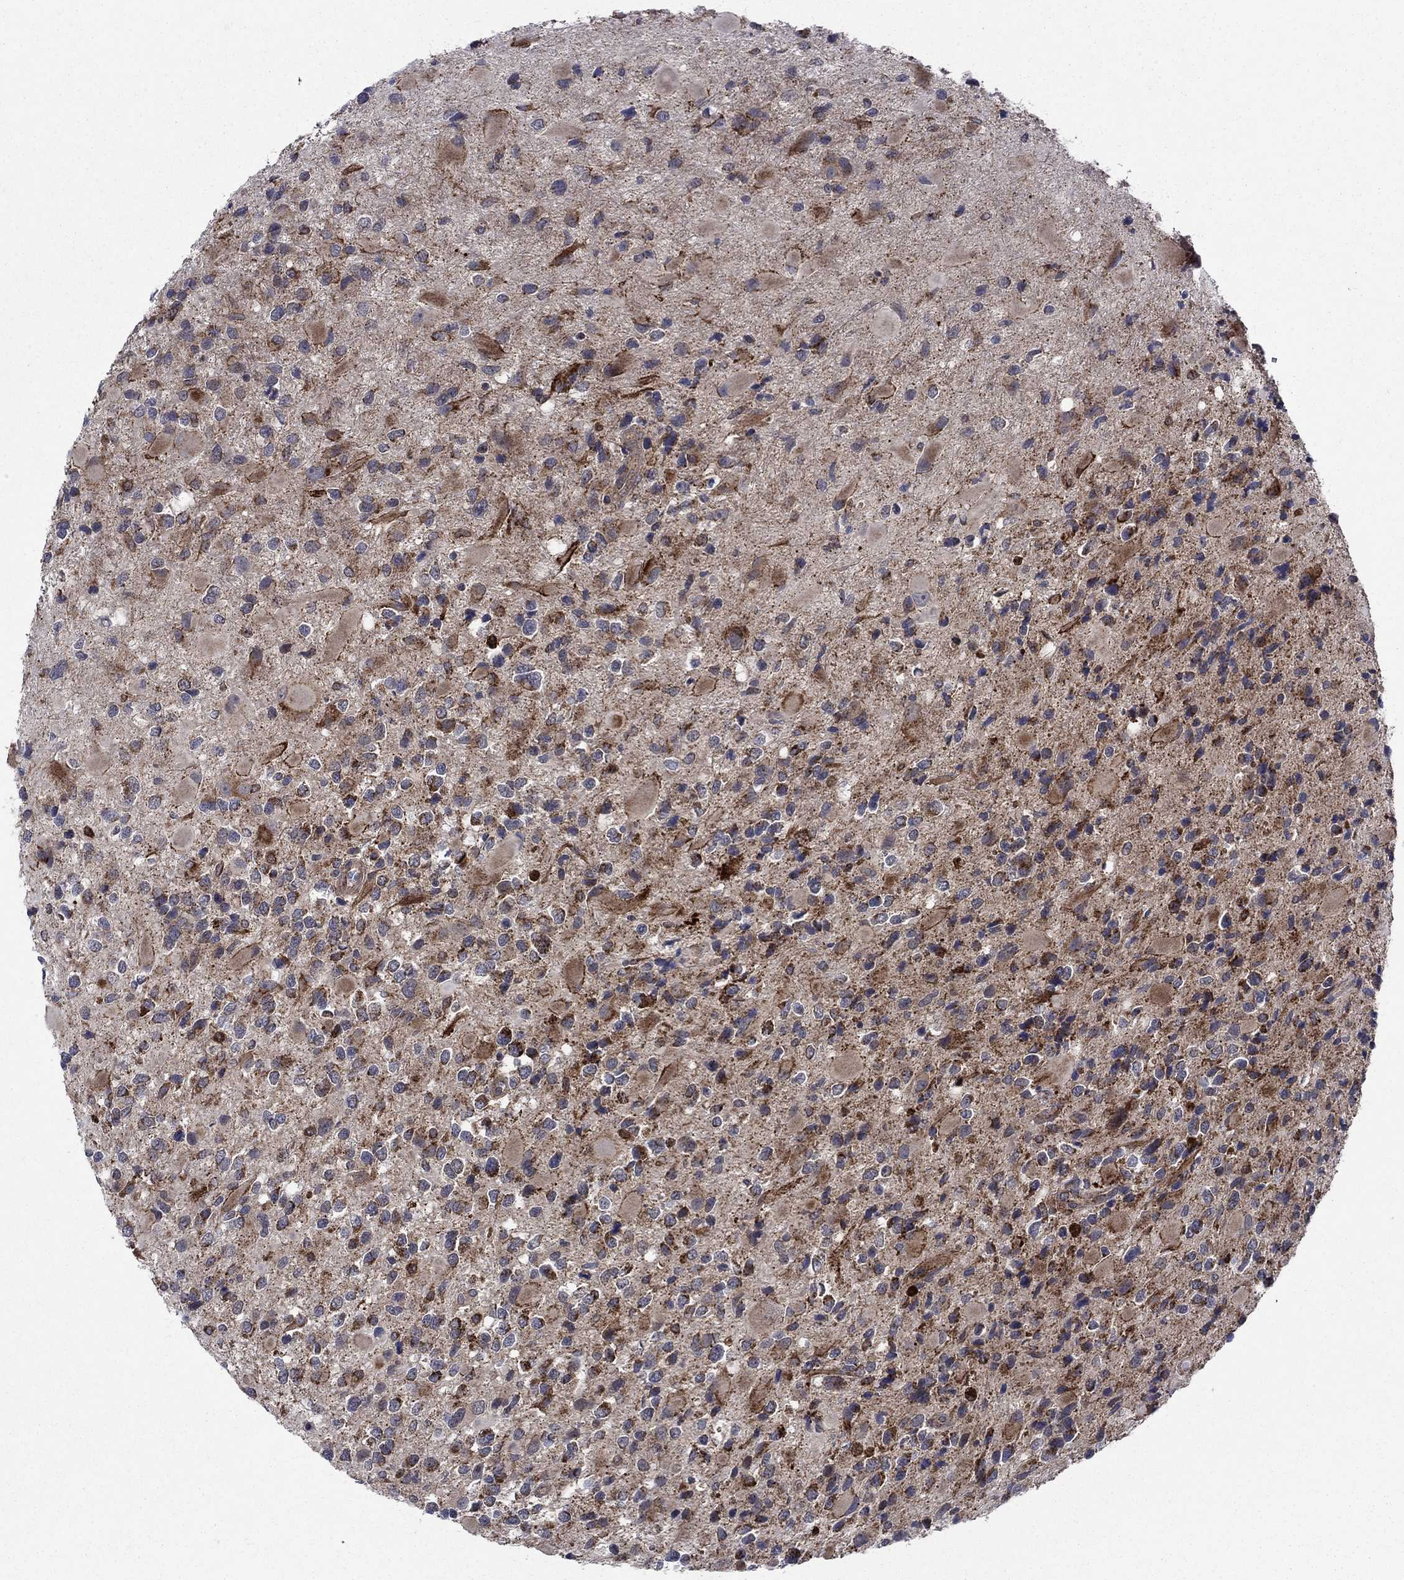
{"staining": {"intensity": "strong", "quantity": "<25%", "location": "cytoplasmic/membranous"}, "tissue": "glioma", "cell_type": "Tumor cells", "image_type": "cancer", "snomed": [{"axis": "morphology", "description": "Glioma, malignant, Low grade"}, {"axis": "topography", "description": "Brain"}], "caption": "Protein positivity by IHC demonstrates strong cytoplasmic/membranous expression in about <25% of tumor cells in low-grade glioma (malignant). (Brightfield microscopy of DAB IHC at high magnification).", "gene": "RNF19B", "patient": {"sex": "female", "age": 32}}